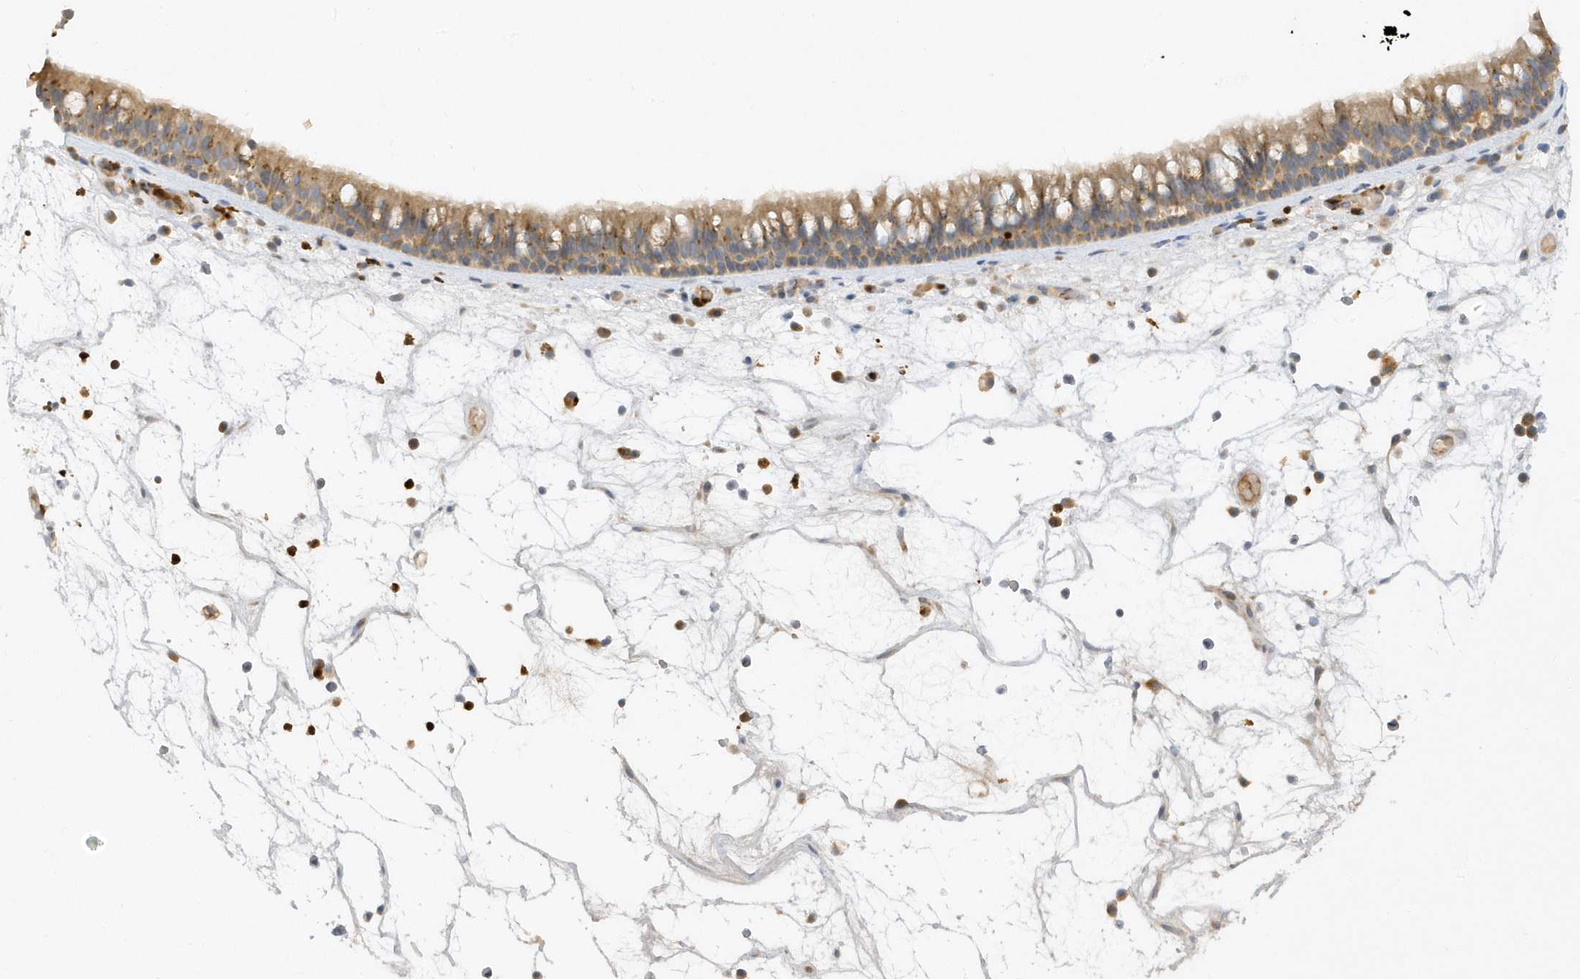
{"staining": {"intensity": "moderate", "quantity": ">75%", "location": "cytoplasmic/membranous"}, "tissue": "nasopharynx", "cell_type": "Respiratory epithelial cells", "image_type": "normal", "snomed": [{"axis": "morphology", "description": "Normal tissue, NOS"}, {"axis": "morphology", "description": "Inflammation, NOS"}, {"axis": "morphology", "description": "Malignant melanoma, Metastatic site"}, {"axis": "topography", "description": "Nasopharynx"}], "caption": "Immunohistochemistry (IHC) (DAB) staining of unremarkable nasopharynx shows moderate cytoplasmic/membranous protein positivity in approximately >75% of respiratory epithelial cells. Using DAB (brown) and hematoxylin (blue) stains, captured at high magnification using brightfield microscopy.", "gene": "DPP9", "patient": {"sex": "male", "age": 70}}